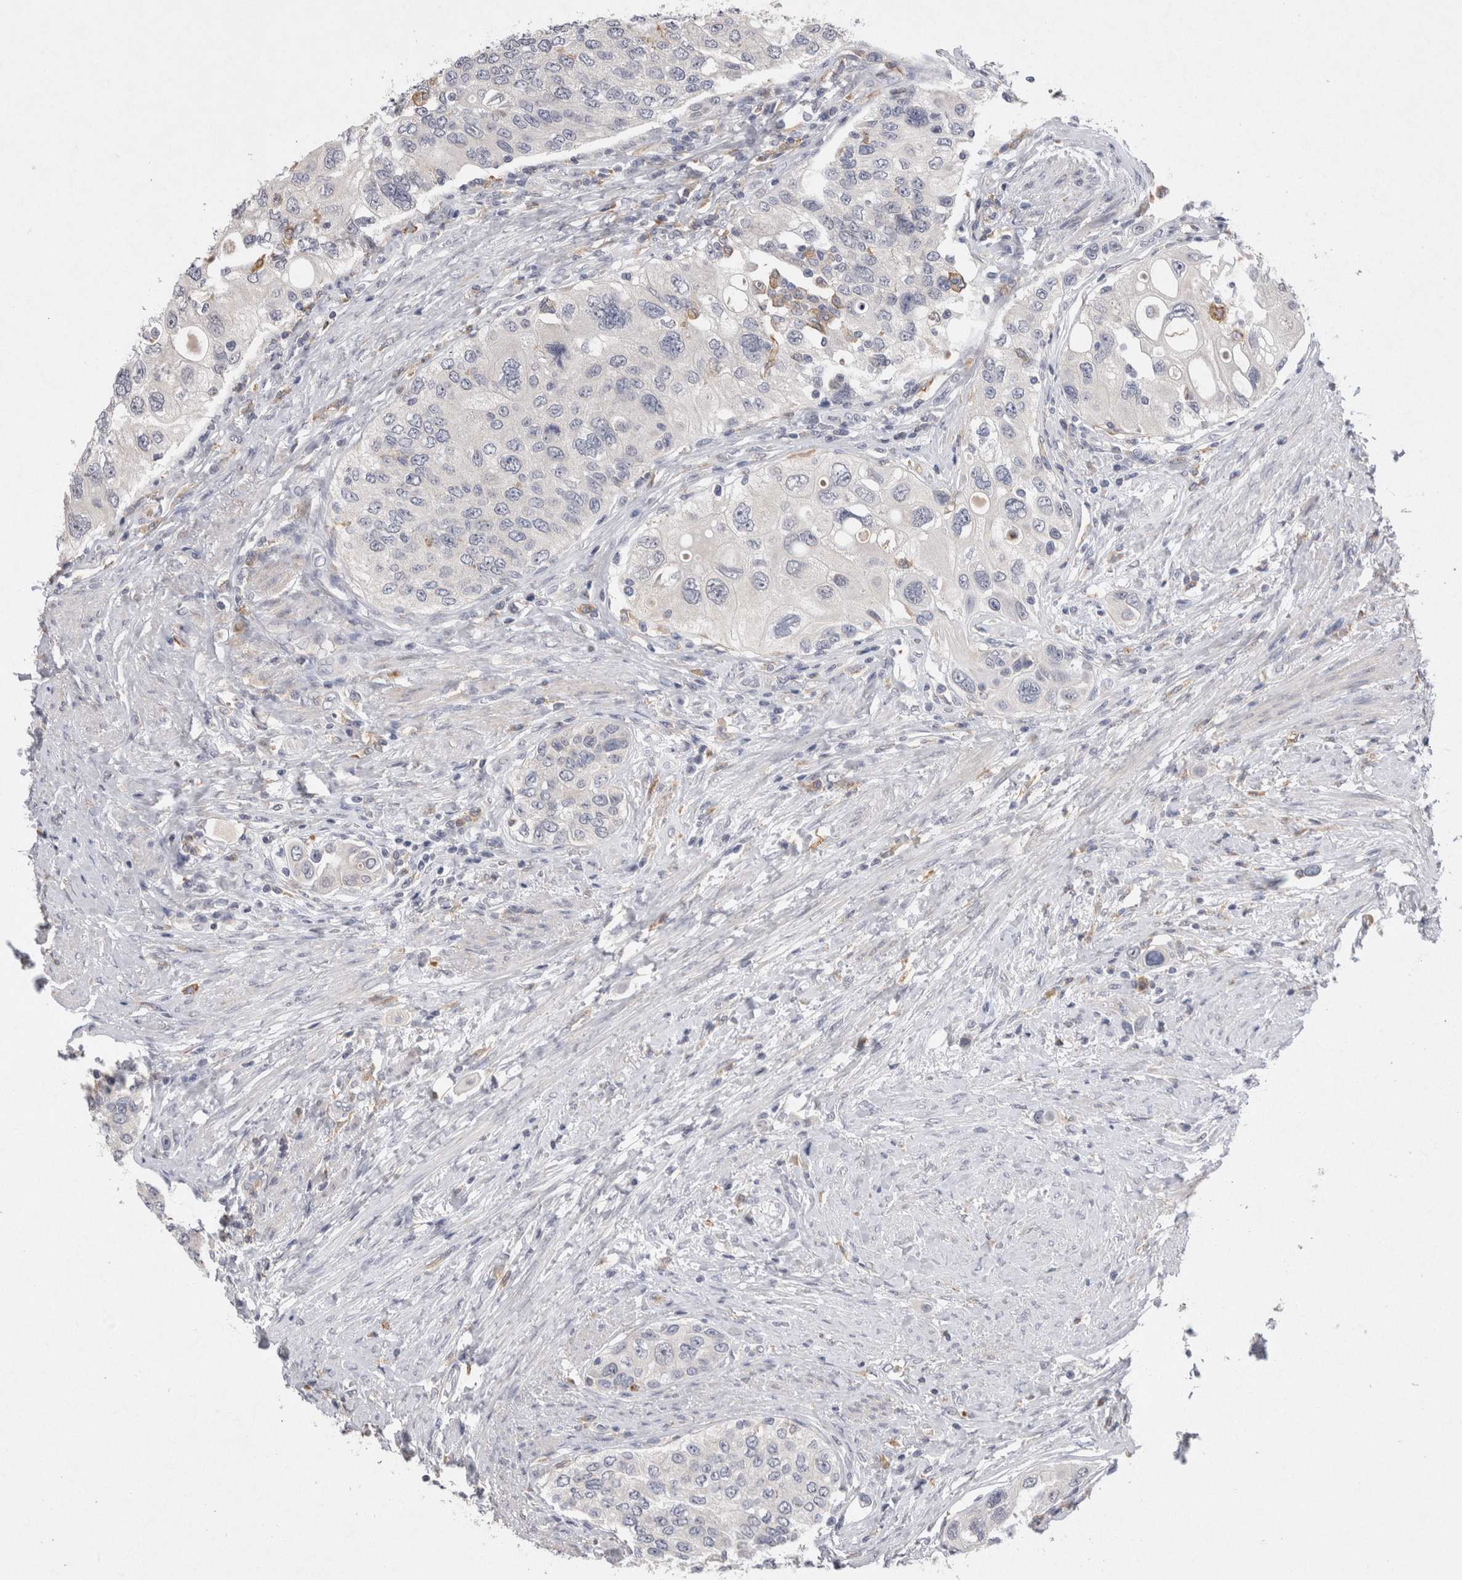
{"staining": {"intensity": "negative", "quantity": "none", "location": "none"}, "tissue": "urothelial cancer", "cell_type": "Tumor cells", "image_type": "cancer", "snomed": [{"axis": "morphology", "description": "Urothelial carcinoma, High grade"}, {"axis": "topography", "description": "Urinary bladder"}], "caption": "DAB (3,3'-diaminobenzidine) immunohistochemical staining of human urothelial carcinoma (high-grade) exhibits no significant expression in tumor cells.", "gene": "VSIG4", "patient": {"sex": "female", "age": 56}}